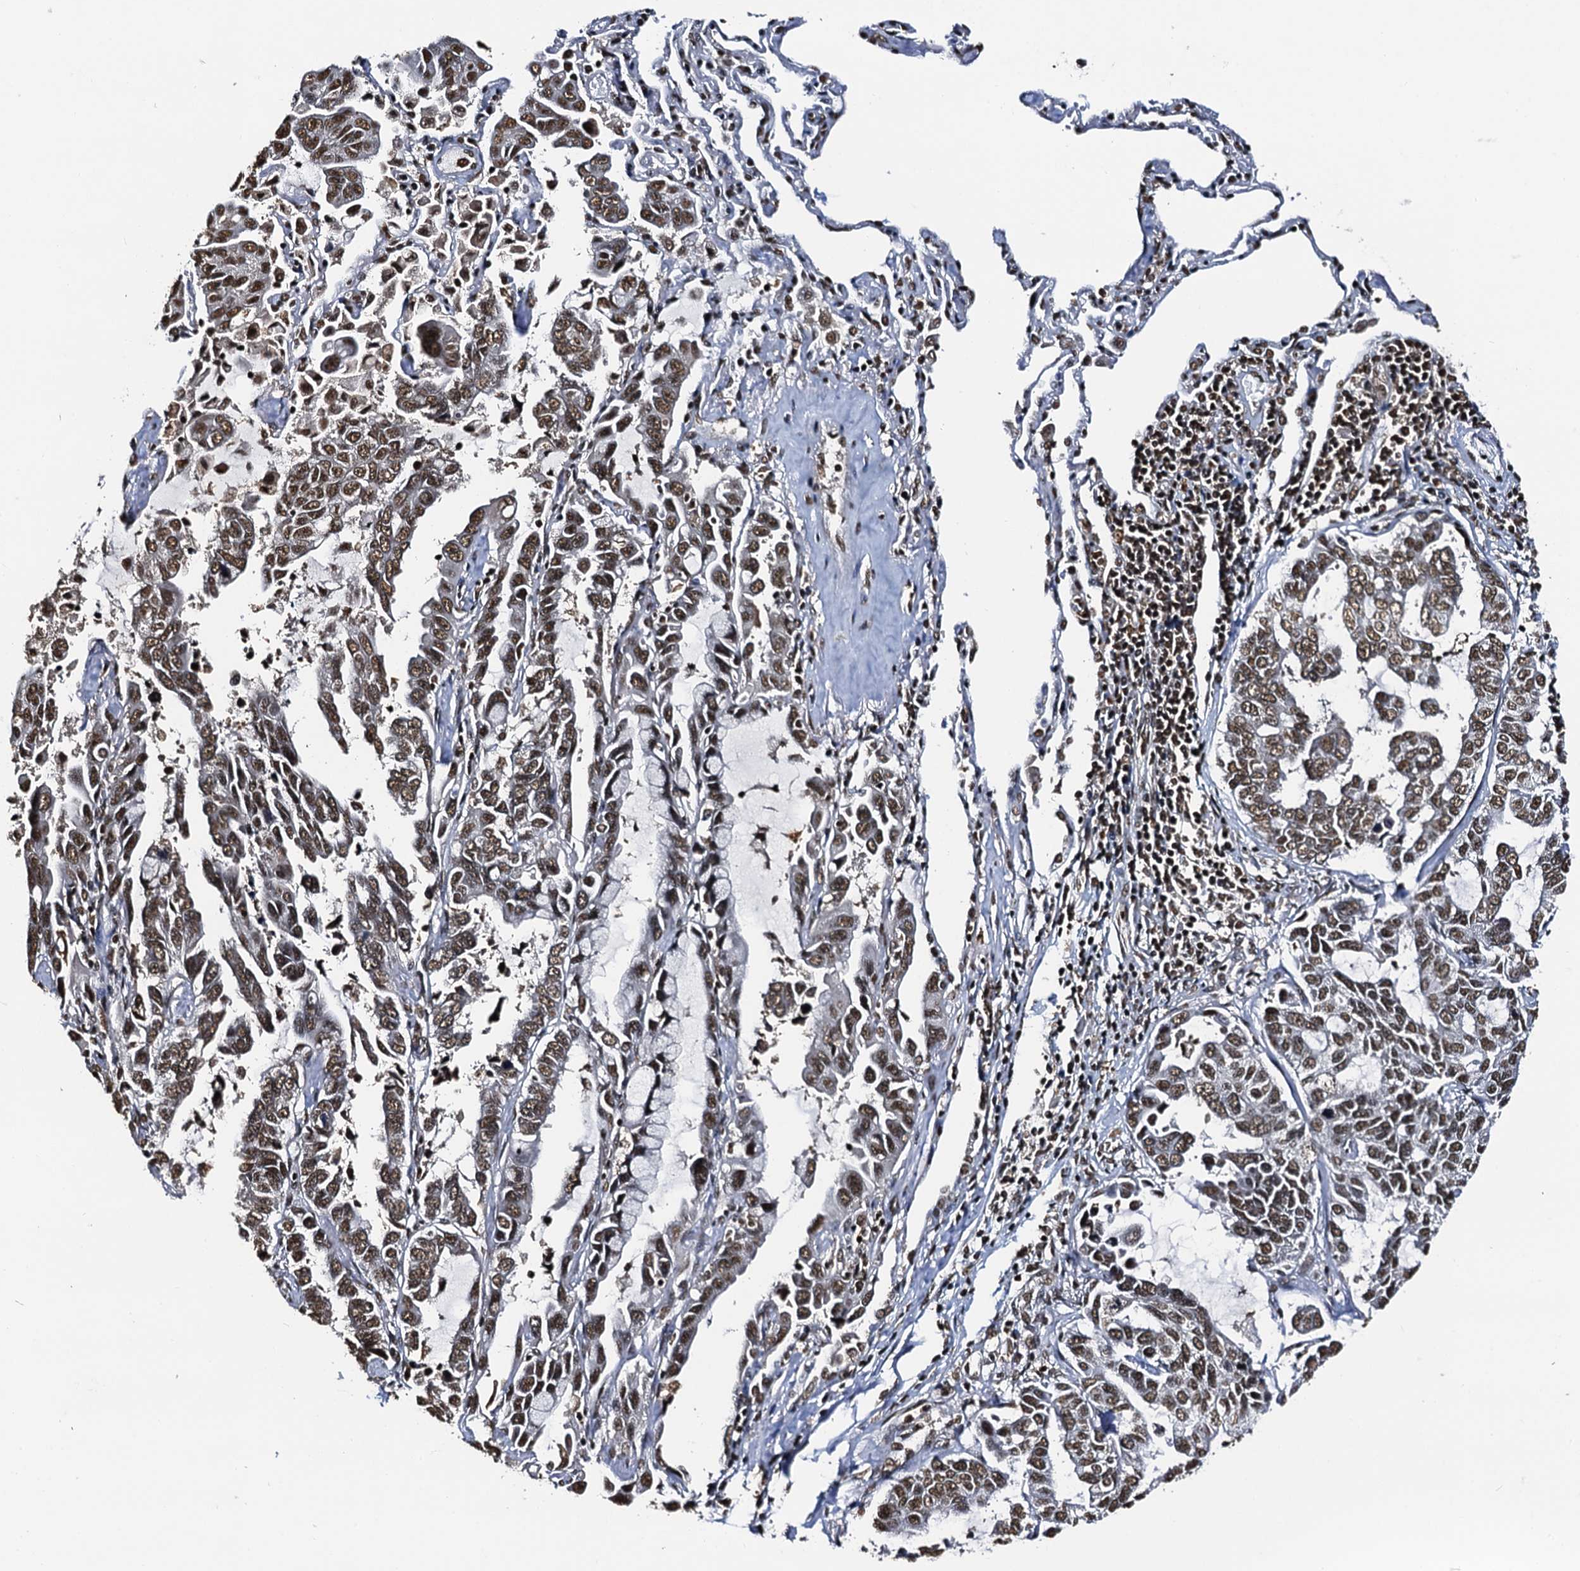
{"staining": {"intensity": "moderate", "quantity": ">75%", "location": "nuclear"}, "tissue": "lung cancer", "cell_type": "Tumor cells", "image_type": "cancer", "snomed": [{"axis": "morphology", "description": "Adenocarcinoma, NOS"}, {"axis": "topography", "description": "Lung"}], "caption": "Adenocarcinoma (lung) stained with DAB (3,3'-diaminobenzidine) IHC displays medium levels of moderate nuclear positivity in approximately >75% of tumor cells.", "gene": "SNRPD2", "patient": {"sex": "male", "age": 64}}